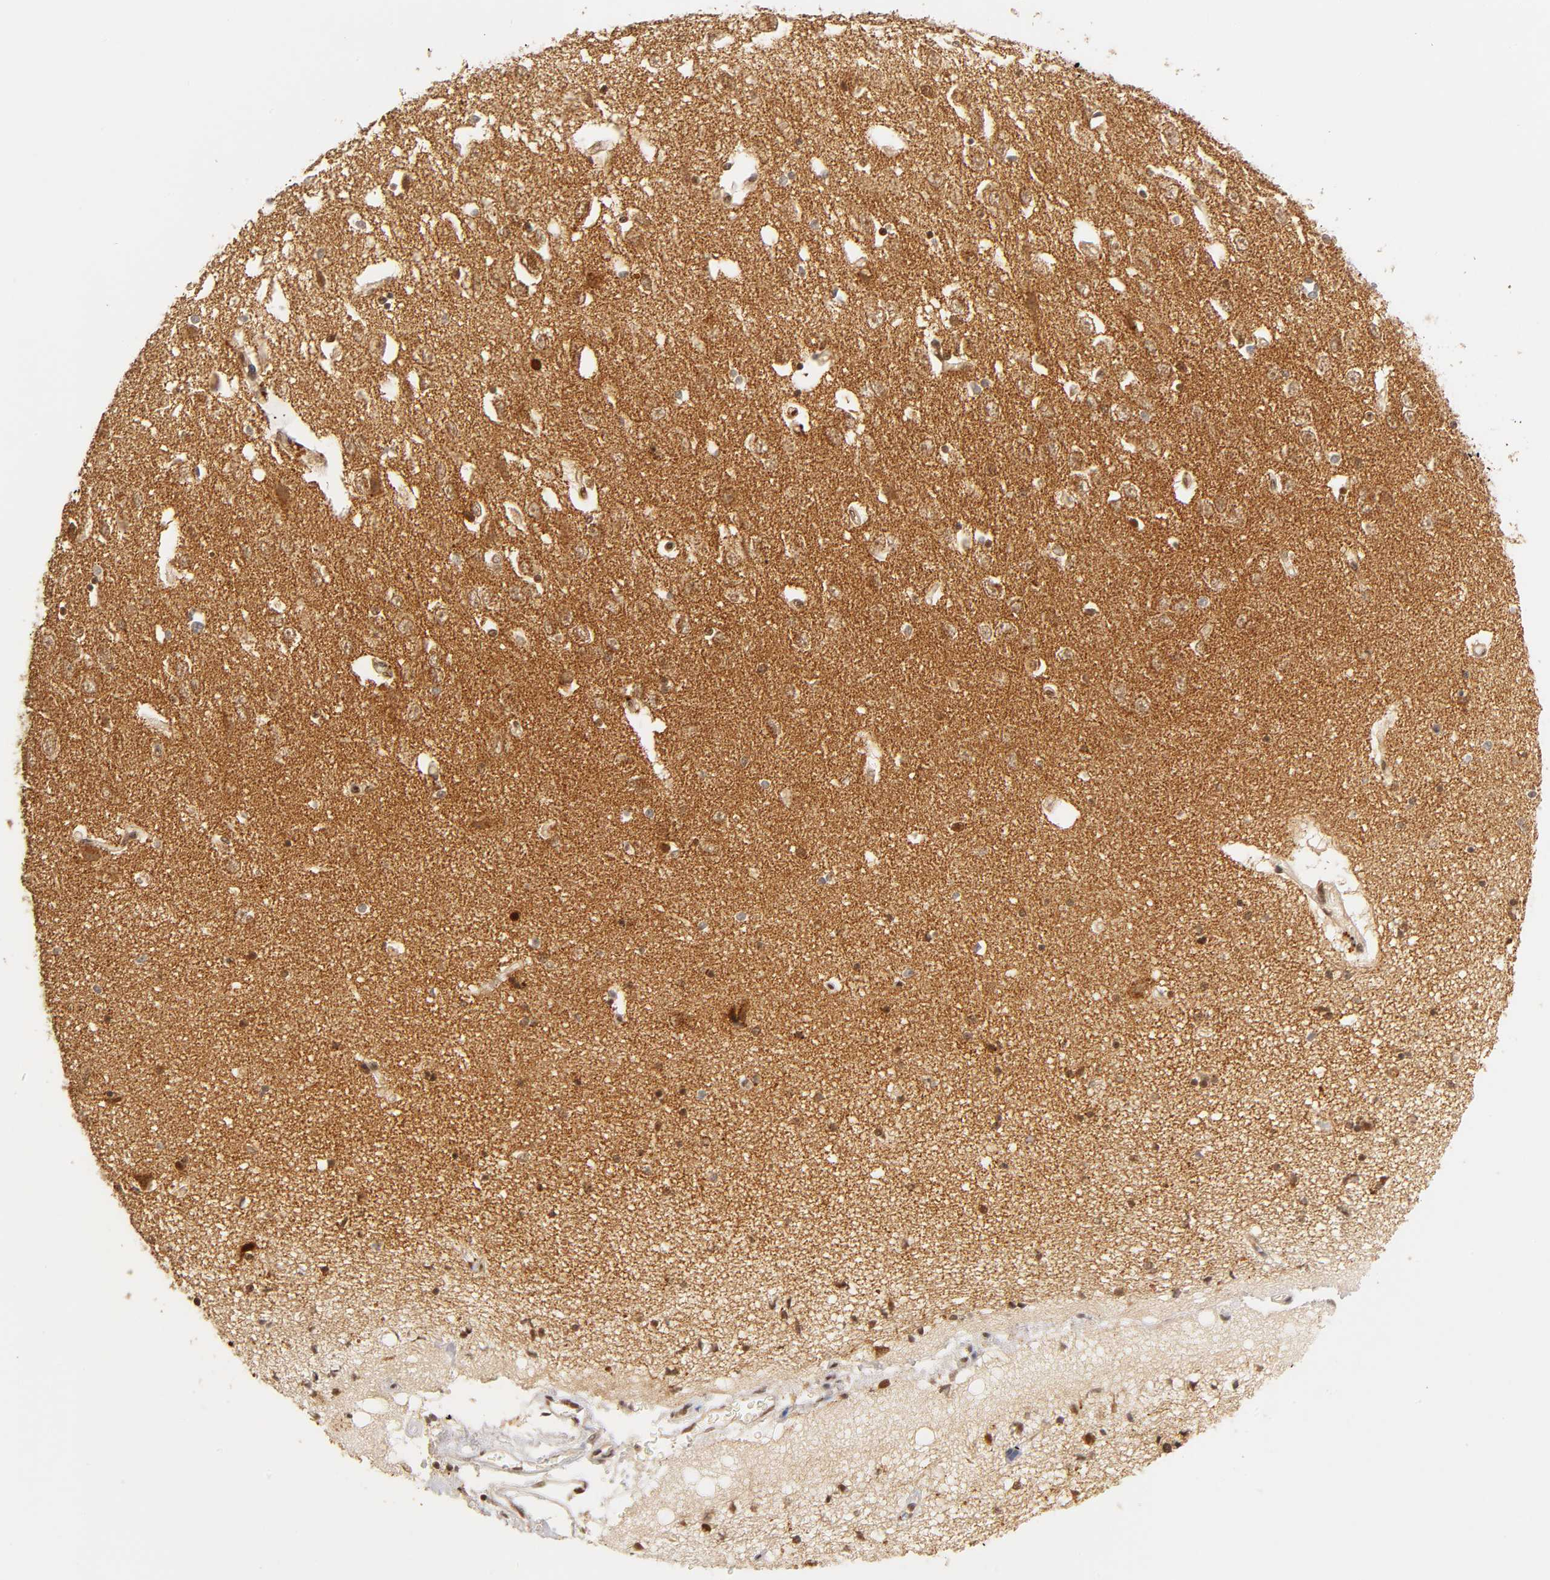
{"staining": {"intensity": "weak", "quantity": "25%-75%", "location": "cytoplasmic/membranous,nuclear"}, "tissue": "hippocampus", "cell_type": "Glial cells", "image_type": "normal", "snomed": [{"axis": "morphology", "description": "Normal tissue, NOS"}, {"axis": "topography", "description": "Hippocampus"}], "caption": "A high-resolution photomicrograph shows immunohistochemistry staining of benign hippocampus, which displays weak cytoplasmic/membranous,nuclear staining in about 25%-75% of glial cells.", "gene": "TAF10", "patient": {"sex": "female", "age": 54}}